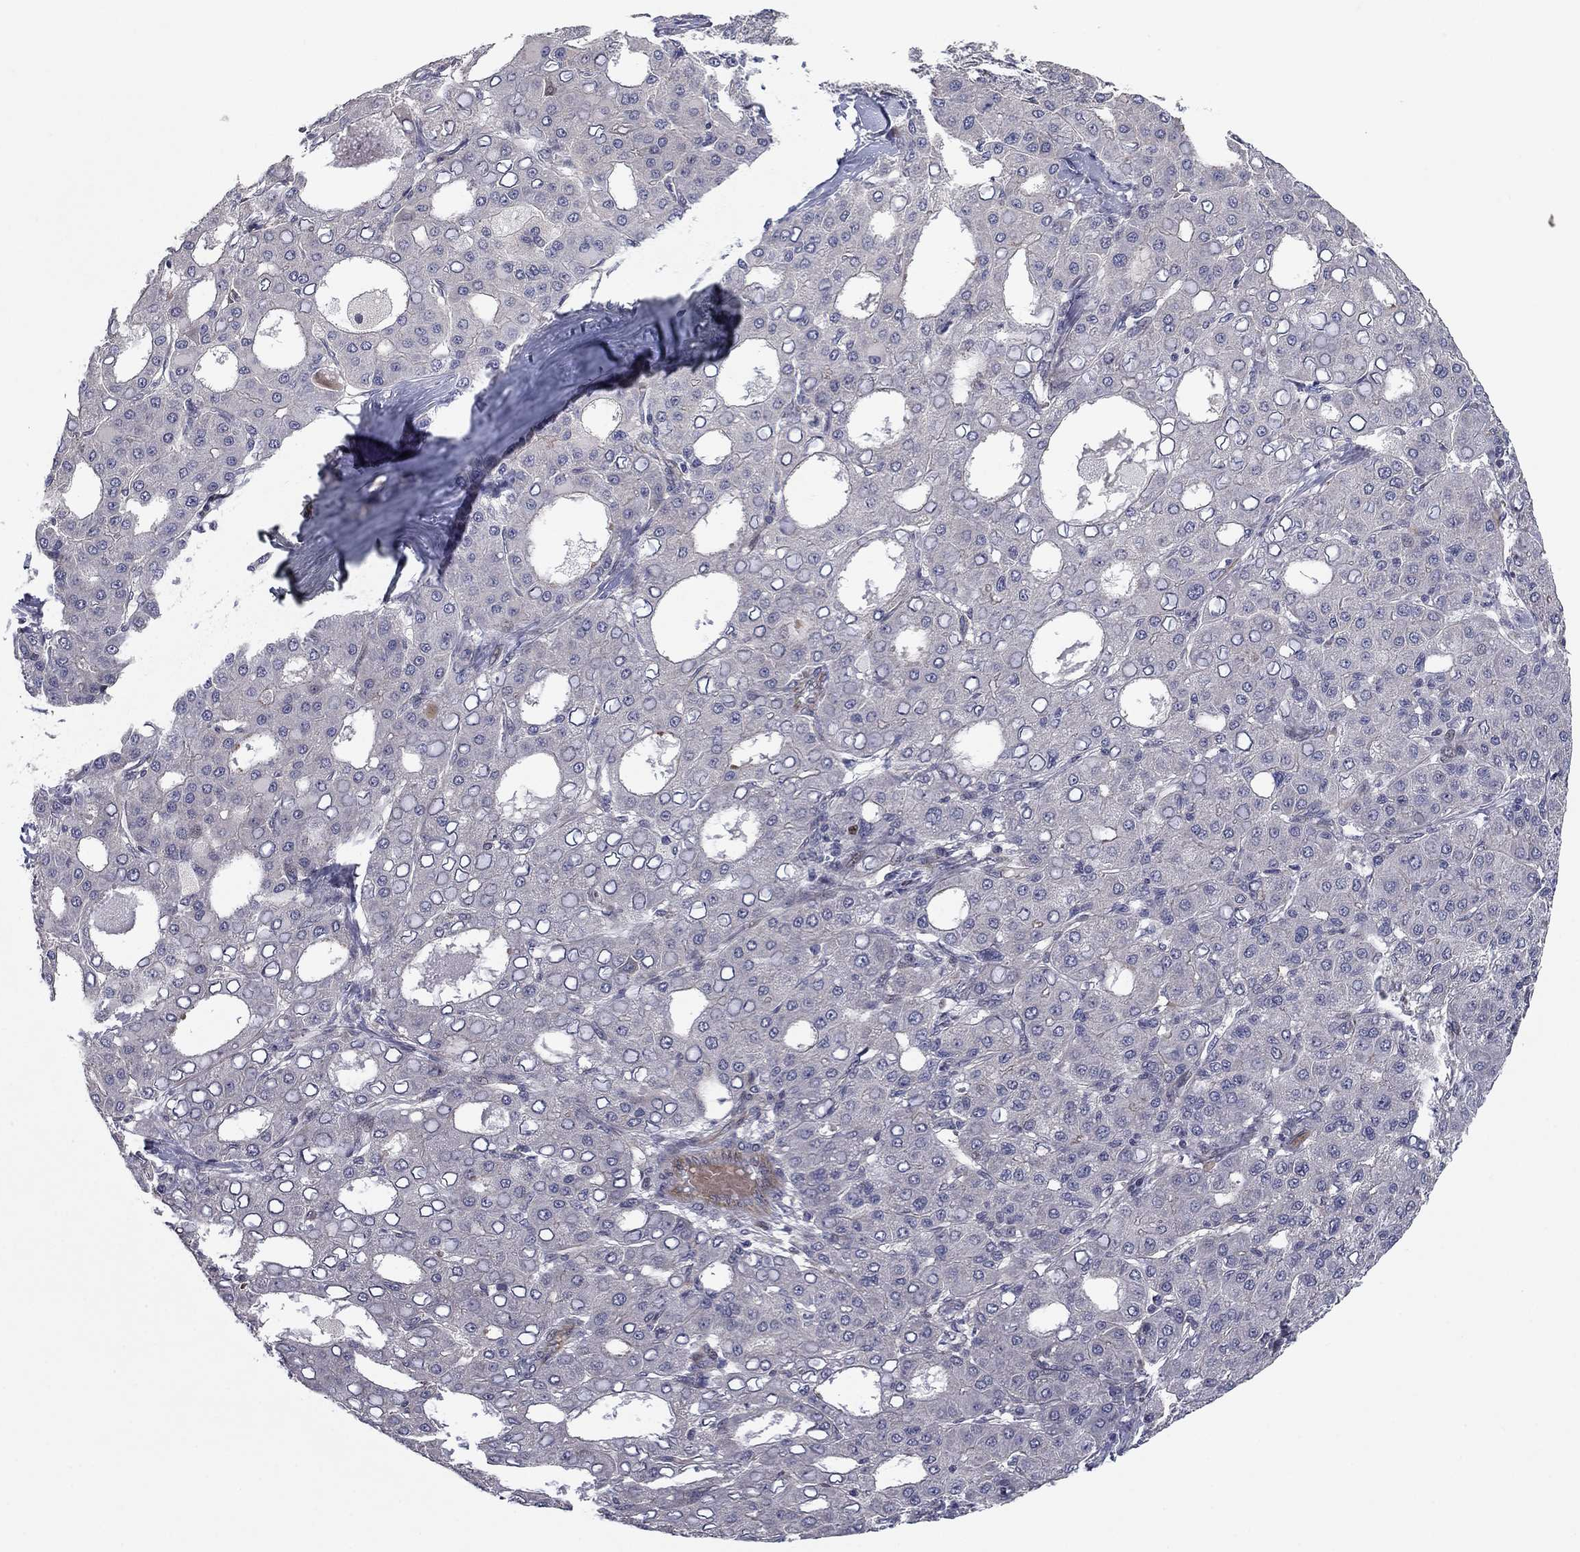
{"staining": {"intensity": "negative", "quantity": "none", "location": "none"}, "tissue": "liver cancer", "cell_type": "Tumor cells", "image_type": "cancer", "snomed": [{"axis": "morphology", "description": "Carcinoma, Hepatocellular, NOS"}, {"axis": "topography", "description": "Liver"}], "caption": "IHC image of liver hepatocellular carcinoma stained for a protein (brown), which displays no expression in tumor cells.", "gene": "BCL11A", "patient": {"sex": "male", "age": 65}}